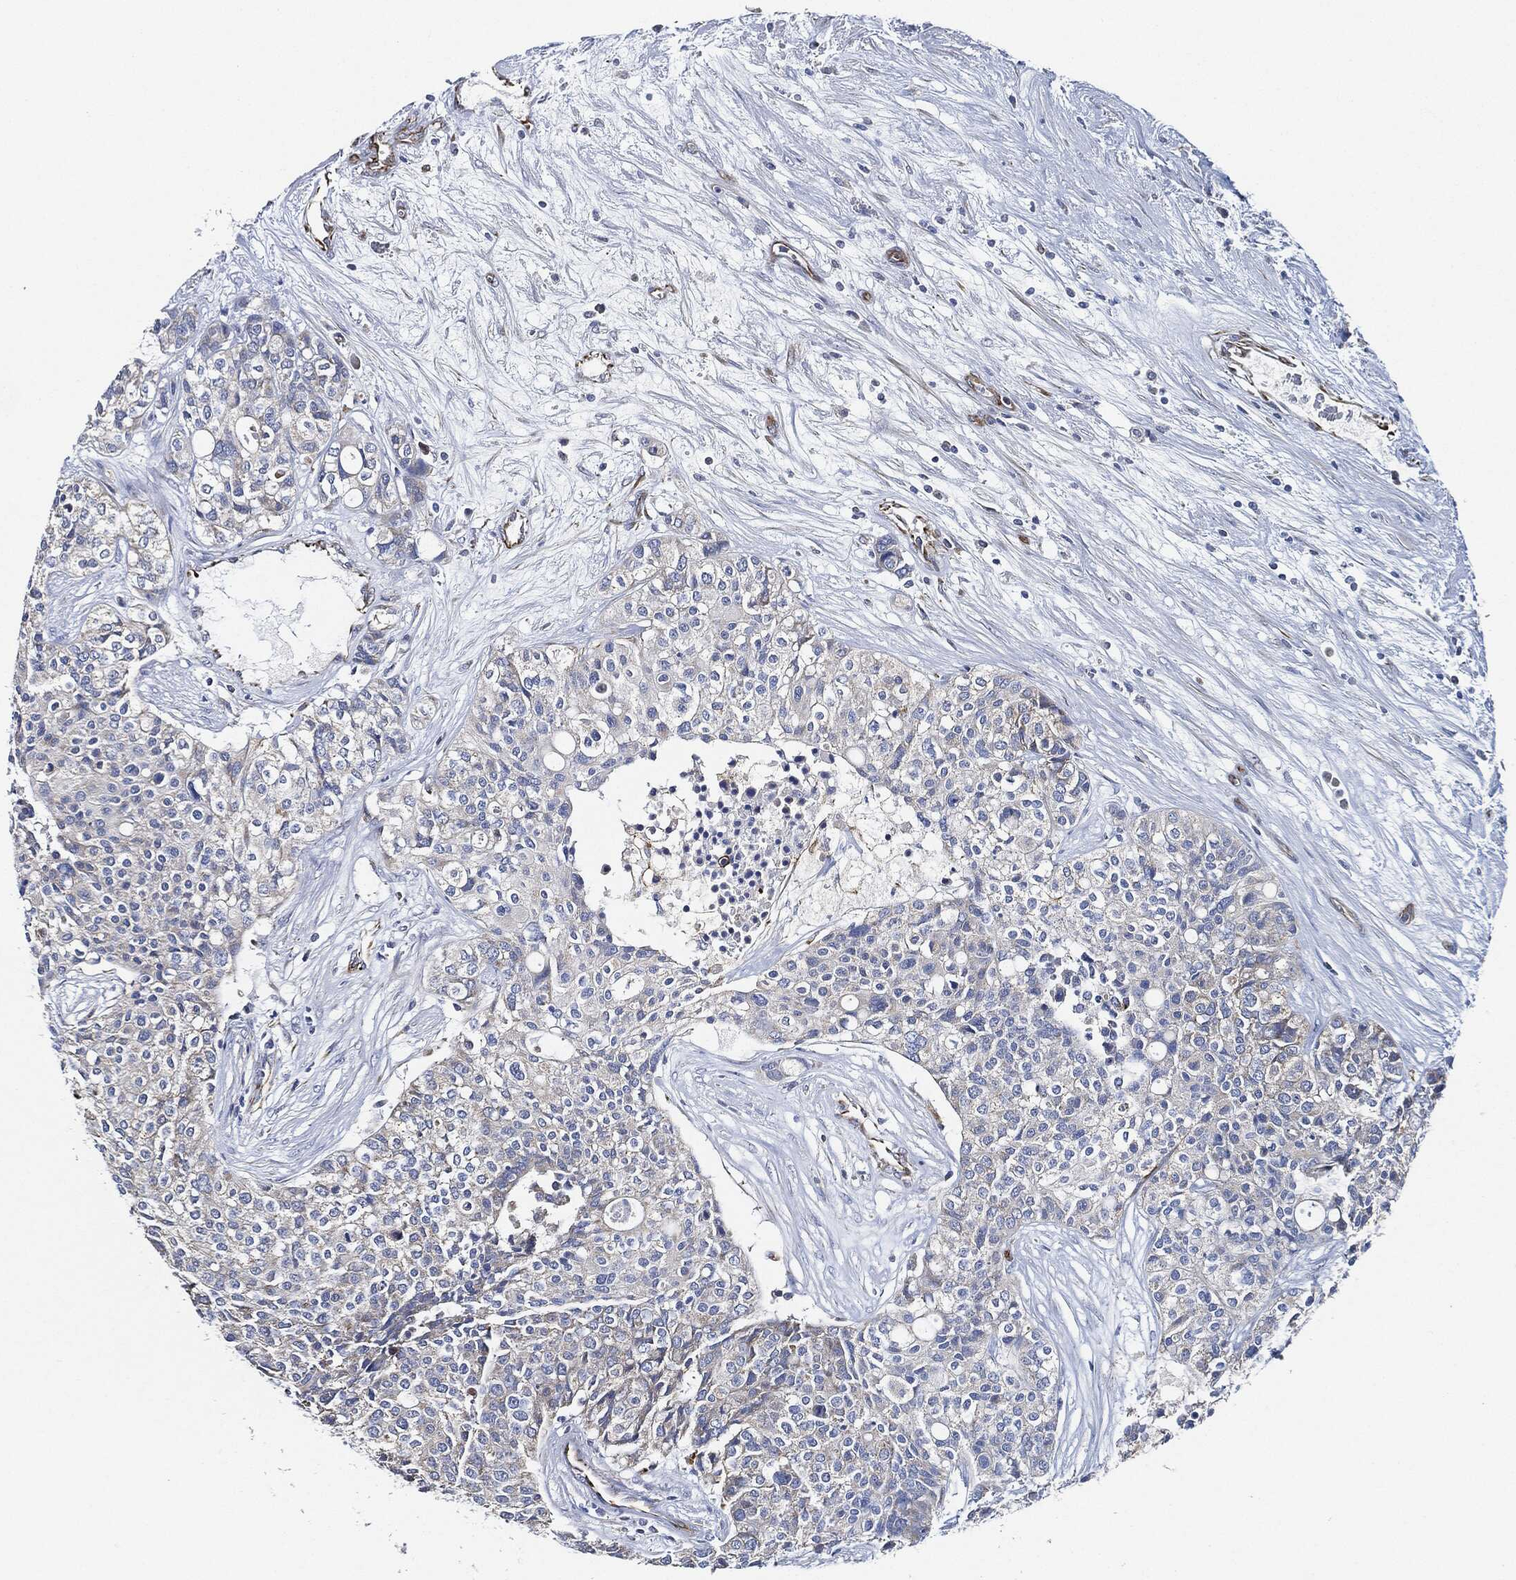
{"staining": {"intensity": "negative", "quantity": "none", "location": "none"}, "tissue": "carcinoid", "cell_type": "Tumor cells", "image_type": "cancer", "snomed": [{"axis": "morphology", "description": "Carcinoid, malignant, NOS"}, {"axis": "topography", "description": "Colon"}], "caption": "Immunohistochemistry (IHC) histopathology image of neoplastic tissue: carcinoid (malignant) stained with DAB (3,3'-diaminobenzidine) exhibits no significant protein expression in tumor cells. (Brightfield microscopy of DAB (3,3'-diaminobenzidine) IHC at high magnification).", "gene": "THSD1", "patient": {"sex": "male", "age": 81}}